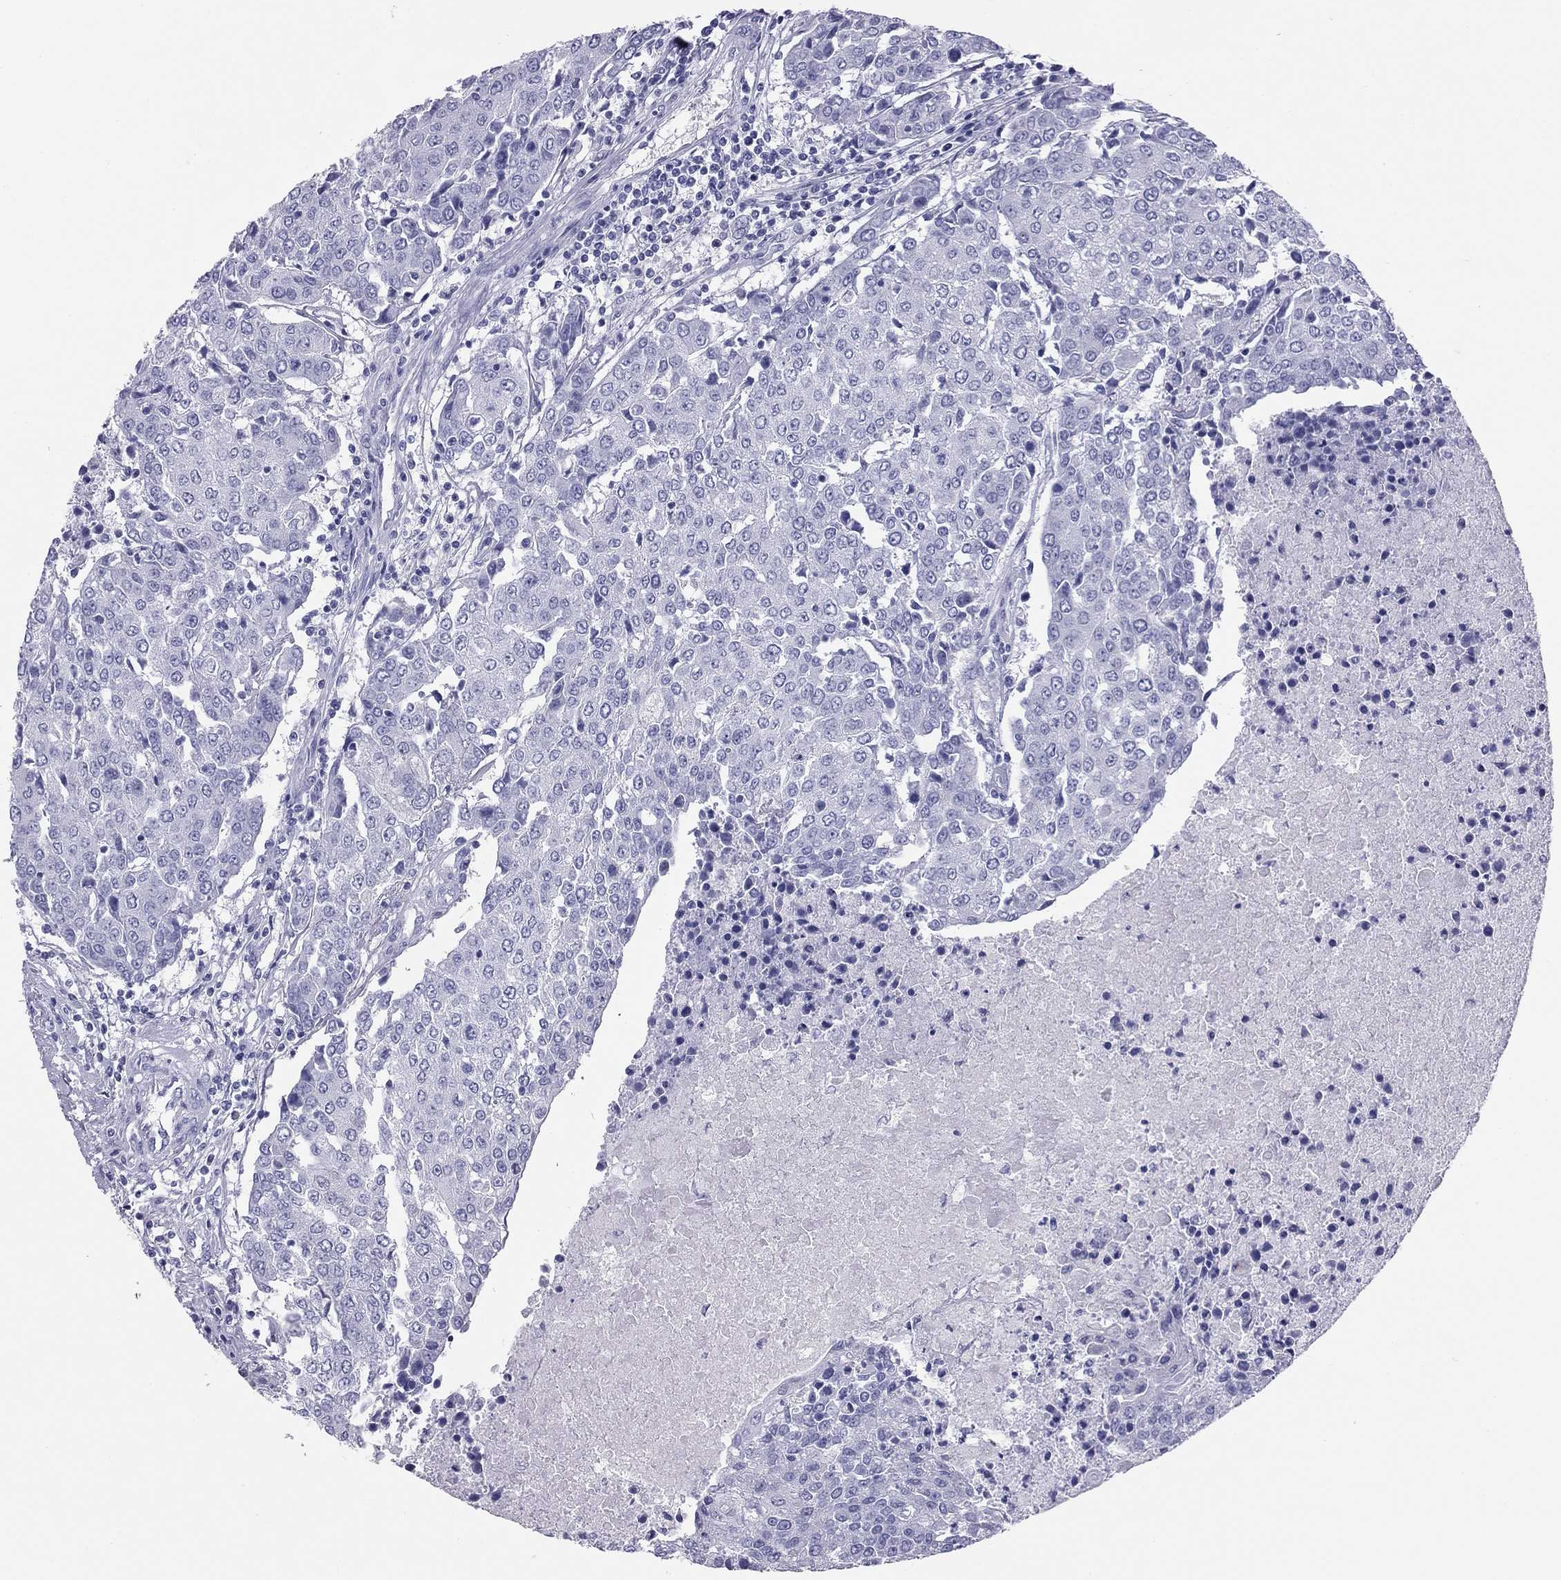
{"staining": {"intensity": "negative", "quantity": "none", "location": "none"}, "tissue": "urothelial cancer", "cell_type": "Tumor cells", "image_type": "cancer", "snomed": [{"axis": "morphology", "description": "Urothelial carcinoma, High grade"}, {"axis": "topography", "description": "Urinary bladder"}], "caption": "The immunohistochemistry (IHC) micrograph has no significant staining in tumor cells of urothelial cancer tissue.", "gene": "TRPM3", "patient": {"sex": "female", "age": 85}}